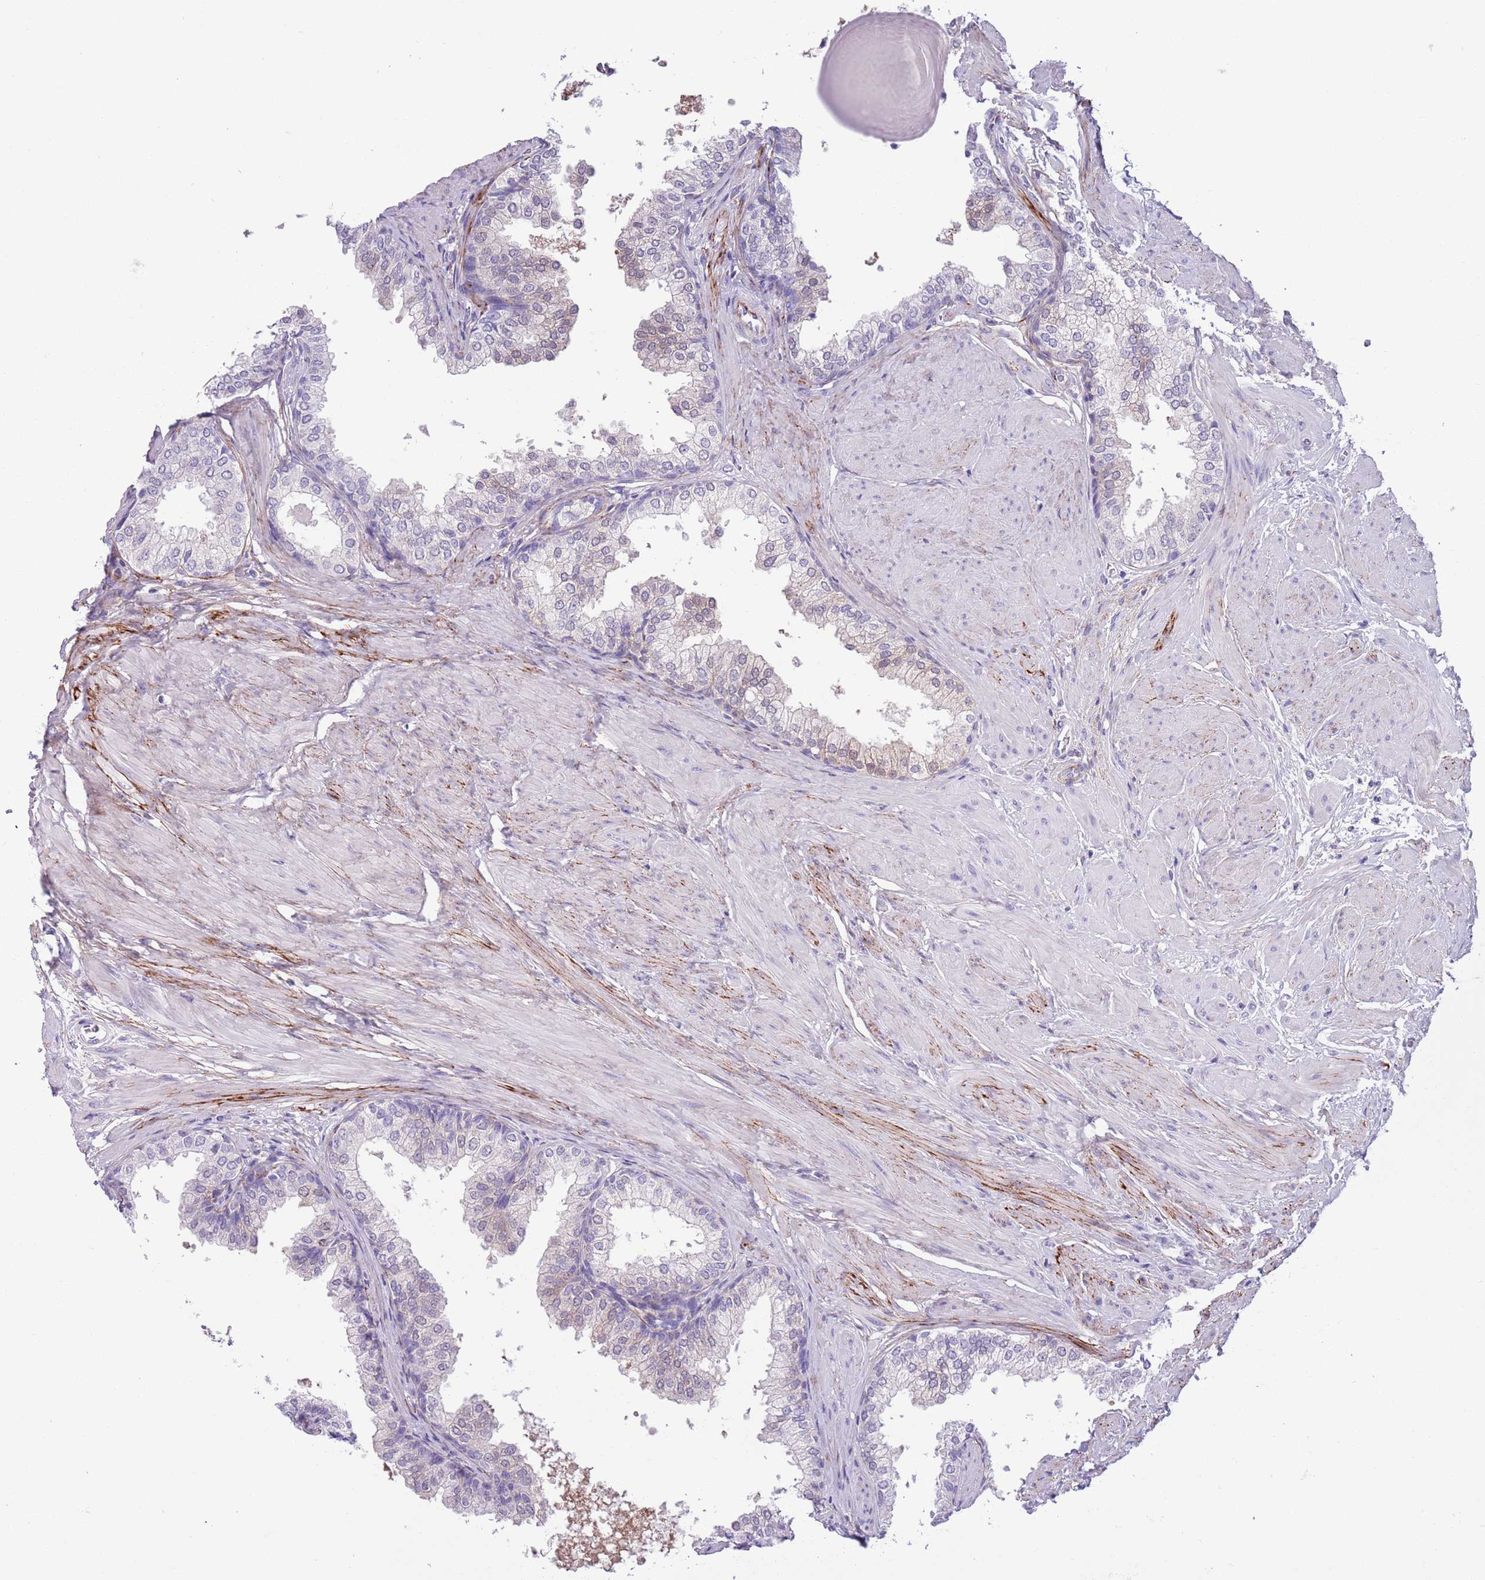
{"staining": {"intensity": "weak", "quantity": "<25%", "location": "cytoplasmic/membranous"}, "tissue": "prostate", "cell_type": "Glandular cells", "image_type": "normal", "snomed": [{"axis": "morphology", "description": "Normal tissue, NOS"}, {"axis": "topography", "description": "Prostate"}], "caption": "High power microscopy photomicrograph of an immunohistochemistry micrograph of normal prostate, revealing no significant expression in glandular cells.", "gene": "PFKFB2", "patient": {"sex": "male", "age": 48}}